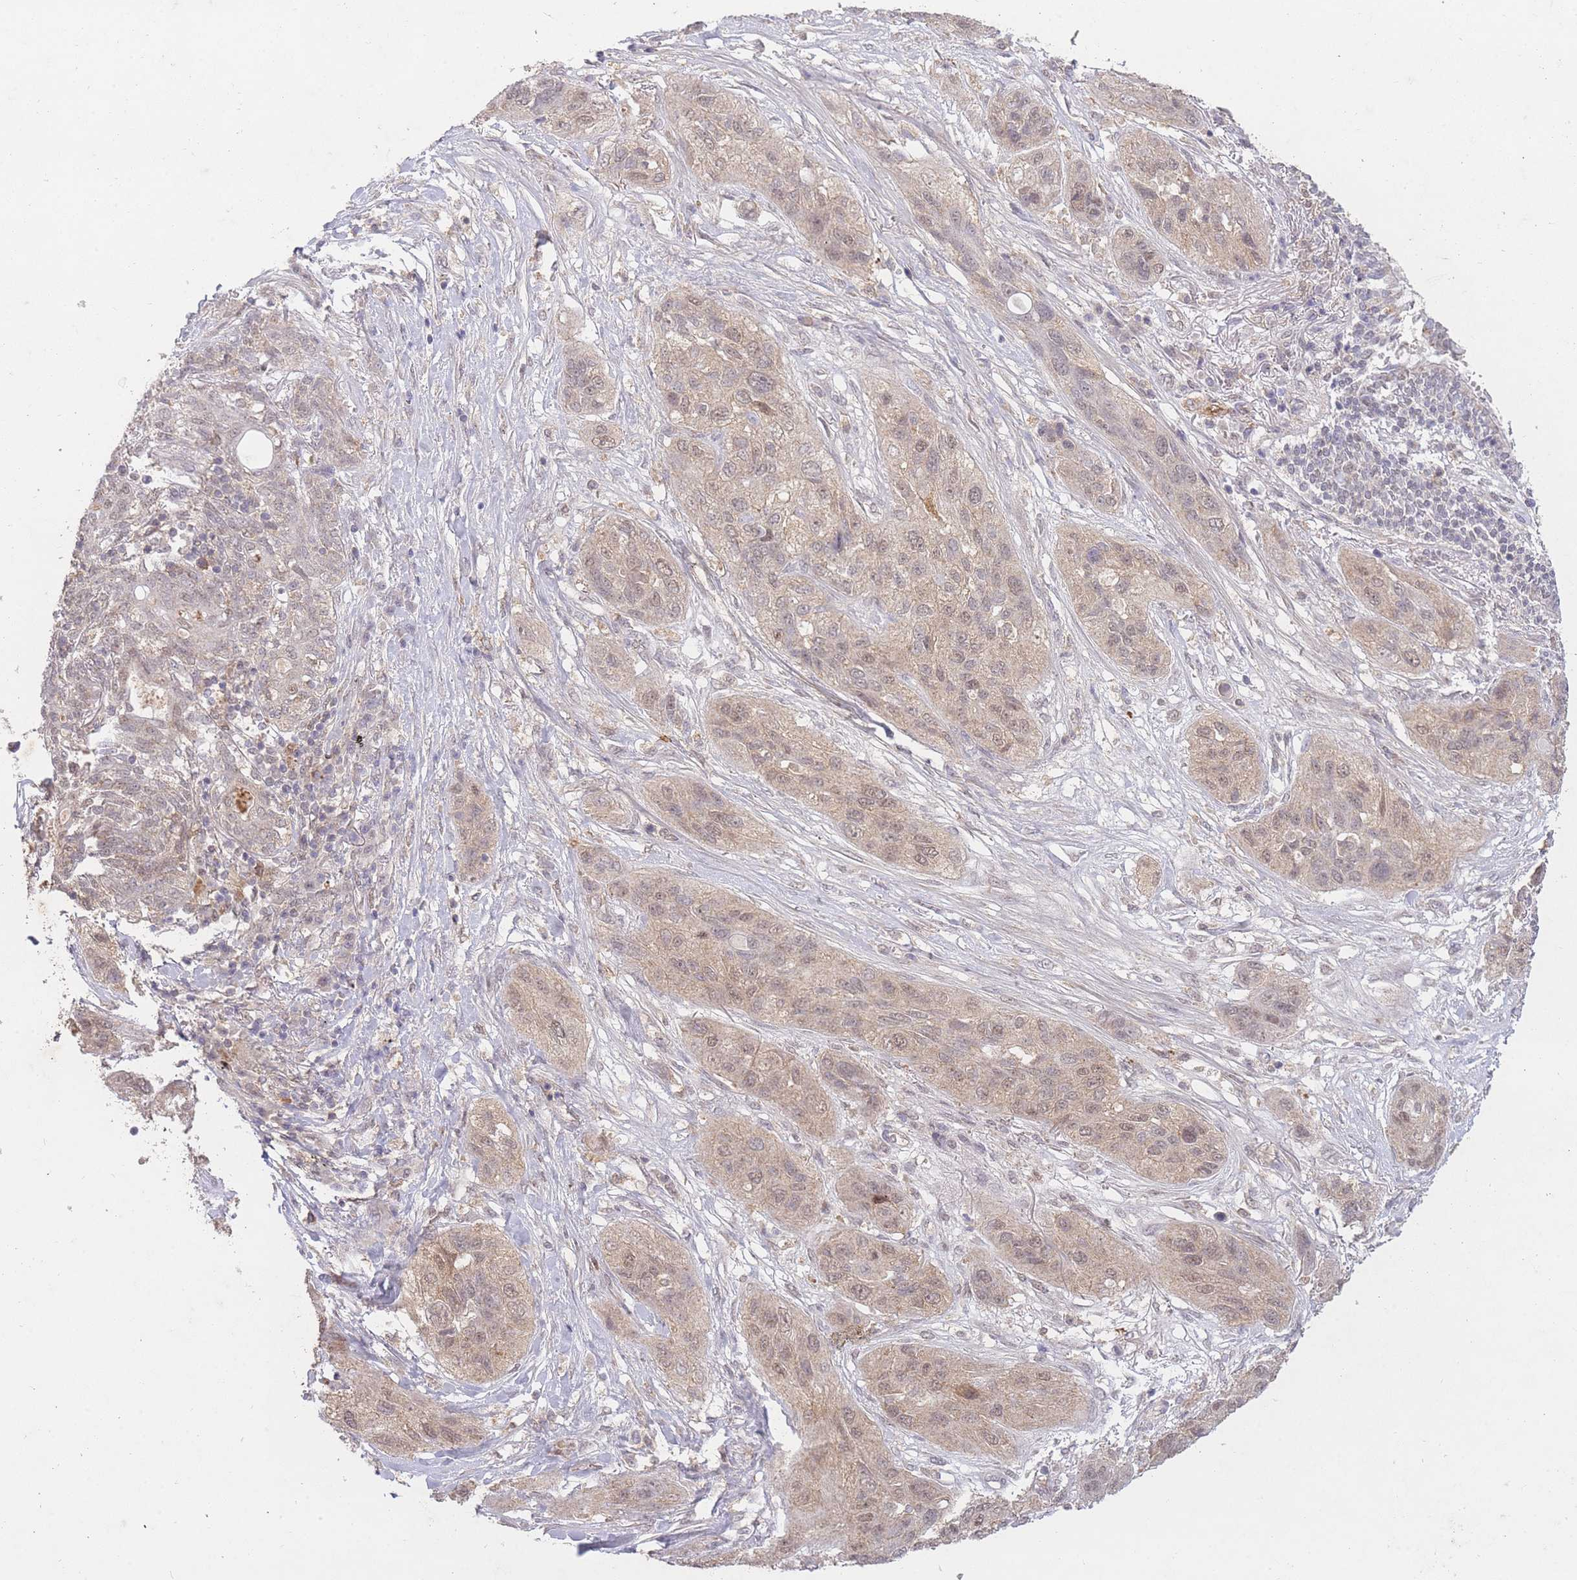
{"staining": {"intensity": "weak", "quantity": "25%-75%", "location": "nuclear"}, "tissue": "lung cancer", "cell_type": "Tumor cells", "image_type": "cancer", "snomed": [{"axis": "morphology", "description": "Squamous cell carcinoma, NOS"}, {"axis": "topography", "description": "Lung"}], "caption": "This image shows immunohistochemistry staining of human lung squamous cell carcinoma, with low weak nuclear expression in about 25%-75% of tumor cells.", "gene": "RNF144B", "patient": {"sex": "female", "age": 70}}